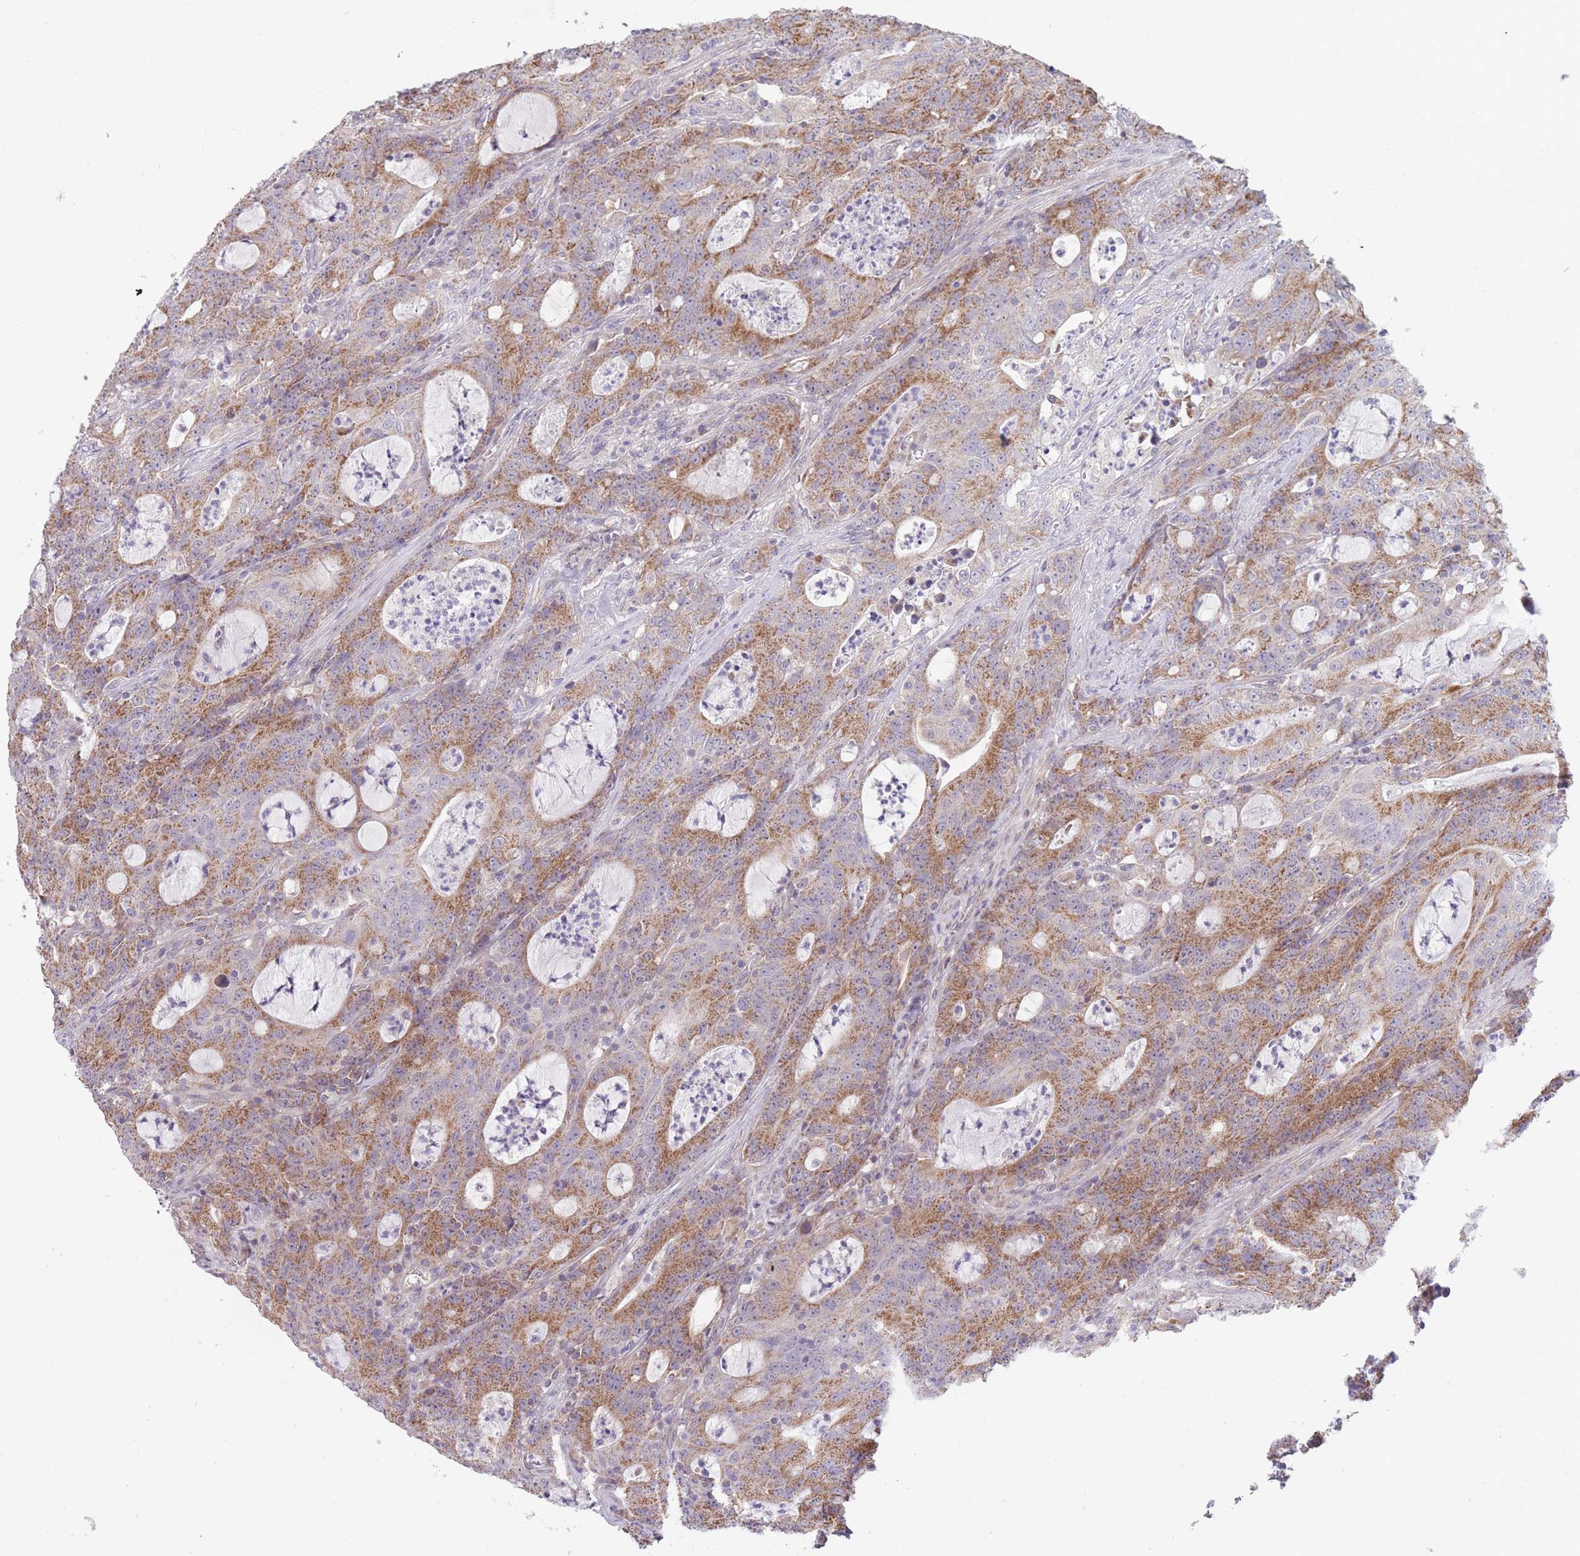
{"staining": {"intensity": "moderate", "quantity": ">75%", "location": "cytoplasmic/membranous"}, "tissue": "colorectal cancer", "cell_type": "Tumor cells", "image_type": "cancer", "snomed": [{"axis": "morphology", "description": "Adenocarcinoma, NOS"}, {"axis": "topography", "description": "Colon"}], "caption": "An IHC photomicrograph of neoplastic tissue is shown. Protein staining in brown labels moderate cytoplasmic/membranous positivity in colorectal cancer (adenocarcinoma) within tumor cells.", "gene": "MRPS18C", "patient": {"sex": "male", "age": 83}}